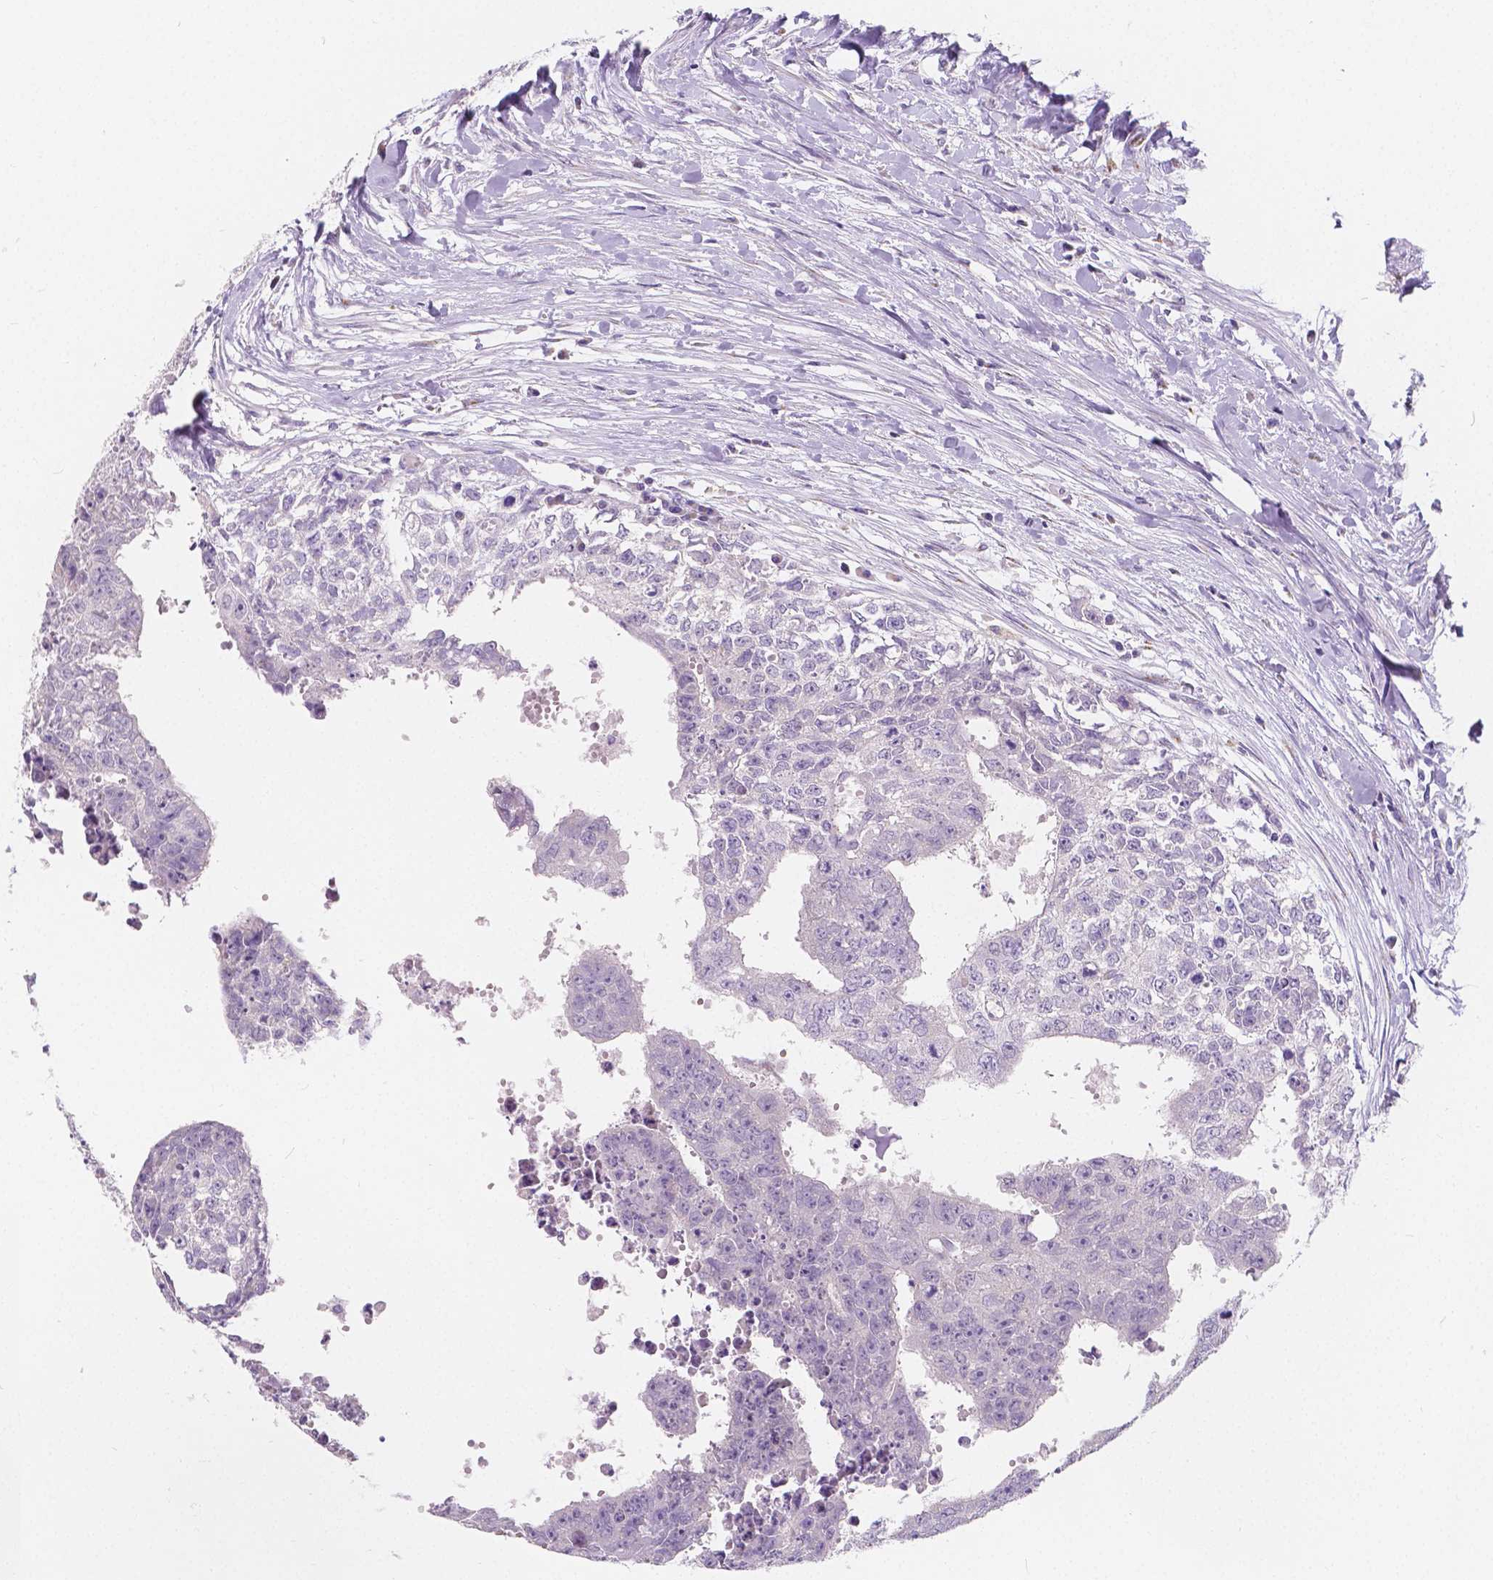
{"staining": {"intensity": "negative", "quantity": "none", "location": "none"}, "tissue": "testis cancer", "cell_type": "Tumor cells", "image_type": "cancer", "snomed": [{"axis": "morphology", "description": "Carcinoma, Embryonal, NOS"}, {"axis": "morphology", "description": "Teratoma, malignant, NOS"}, {"axis": "topography", "description": "Testis"}], "caption": "IHC histopathology image of neoplastic tissue: human testis embryonal carcinoma stained with DAB (3,3'-diaminobenzidine) reveals no significant protein expression in tumor cells.", "gene": "RNF186", "patient": {"sex": "male", "age": 24}}